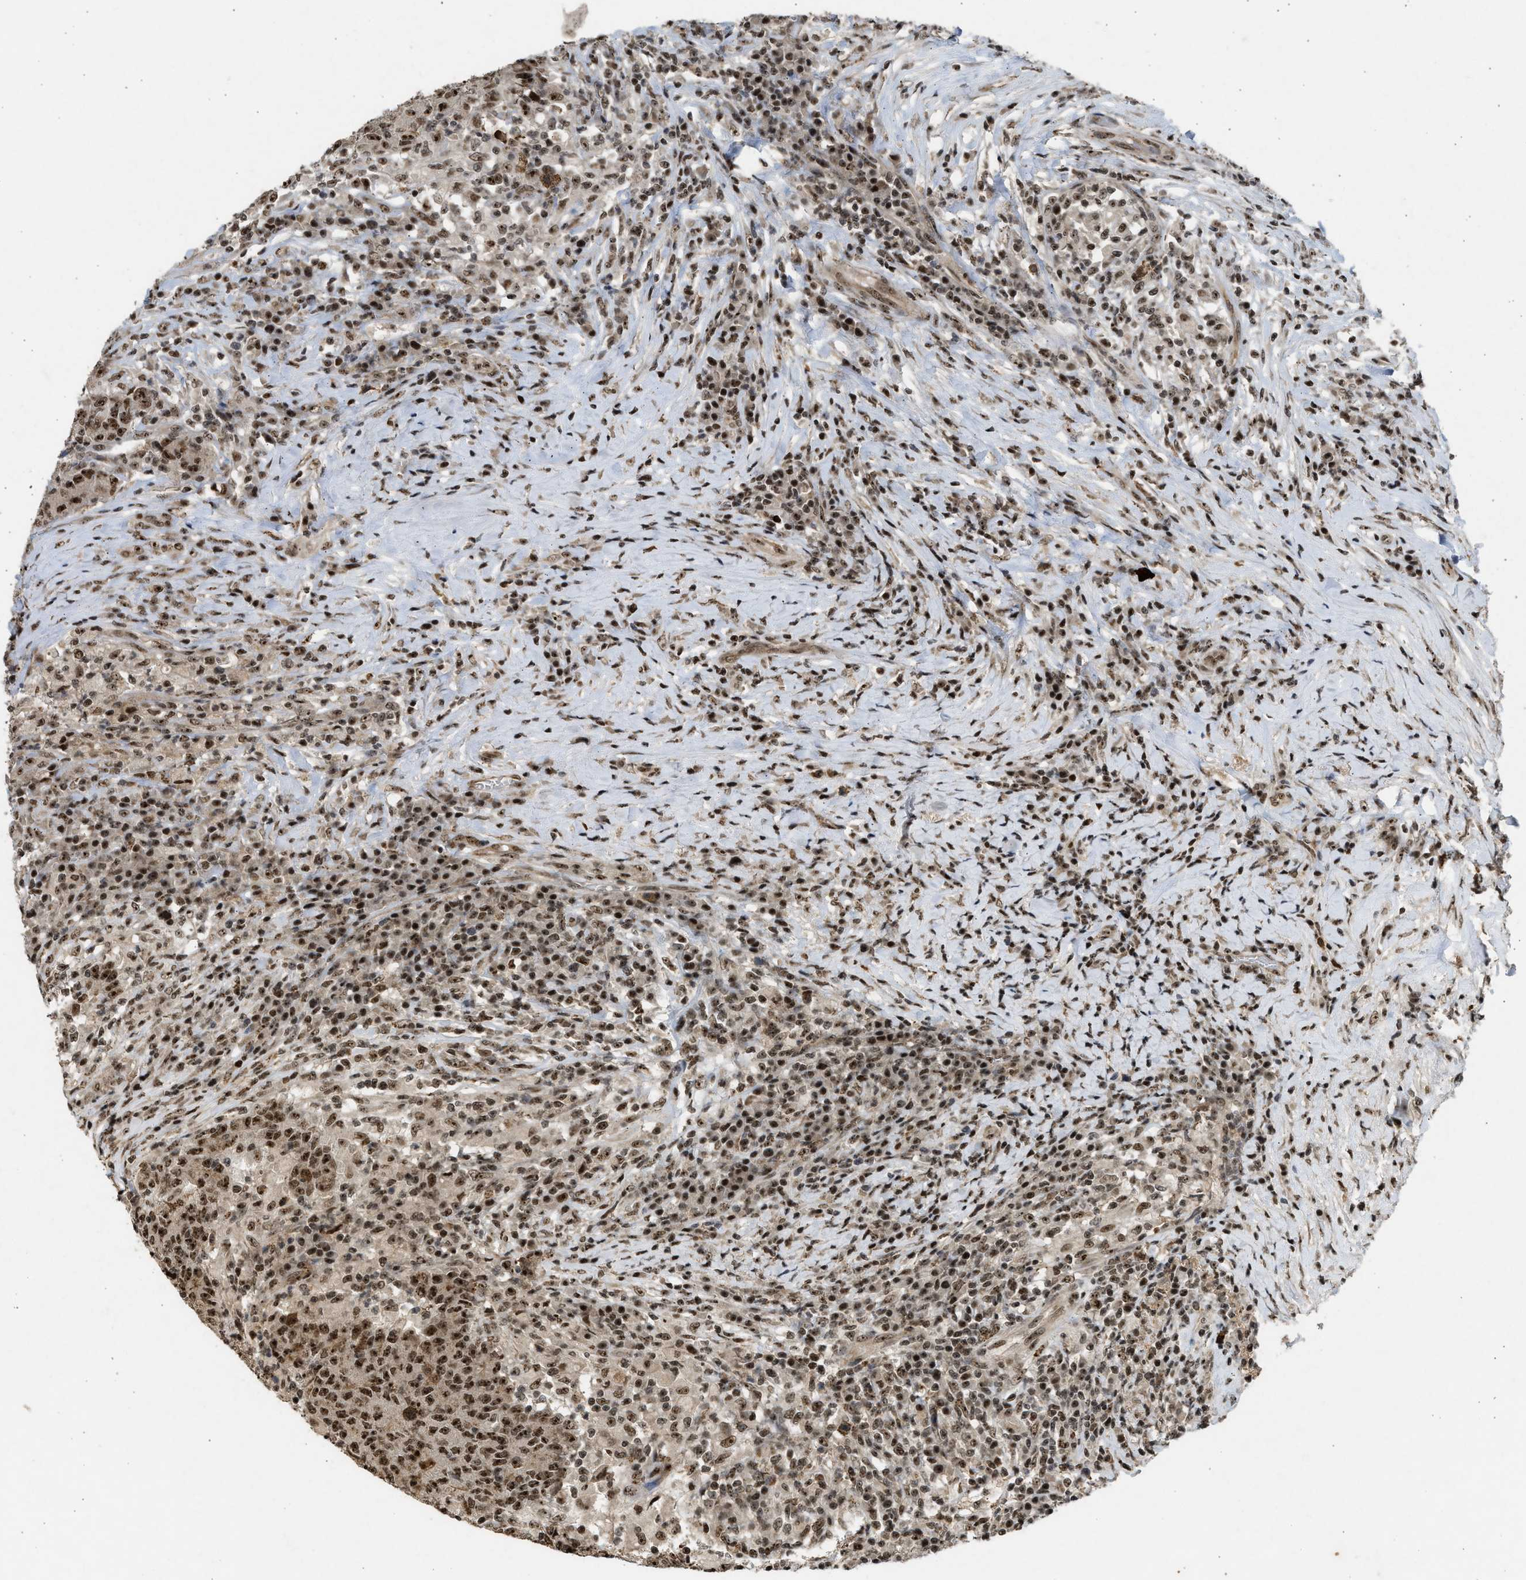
{"staining": {"intensity": "moderate", "quantity": ">75%", "location": "nuclear"}, "tissue": "colorectal cancer", "cell_type": "Tumor cells", "image_type": "cancer", "snomed": [{"axis": "morphology", "description": "Normal tissue, NOS"}, {"axis": "morphology", "description": "Adenocarcinoma, NOS"}, {"axis": "topography", "description": "Colon"}], "caption": "DAB (3,3'-diaminobenzidine) immunohistochemical staining of colorectal cancer (adenocarcinoma) demonstrates moderate nuclear protein expression in about >75% of tumor cells.", "gene": "TFDP2", "patient": {"sex": "female", "age": 75}}